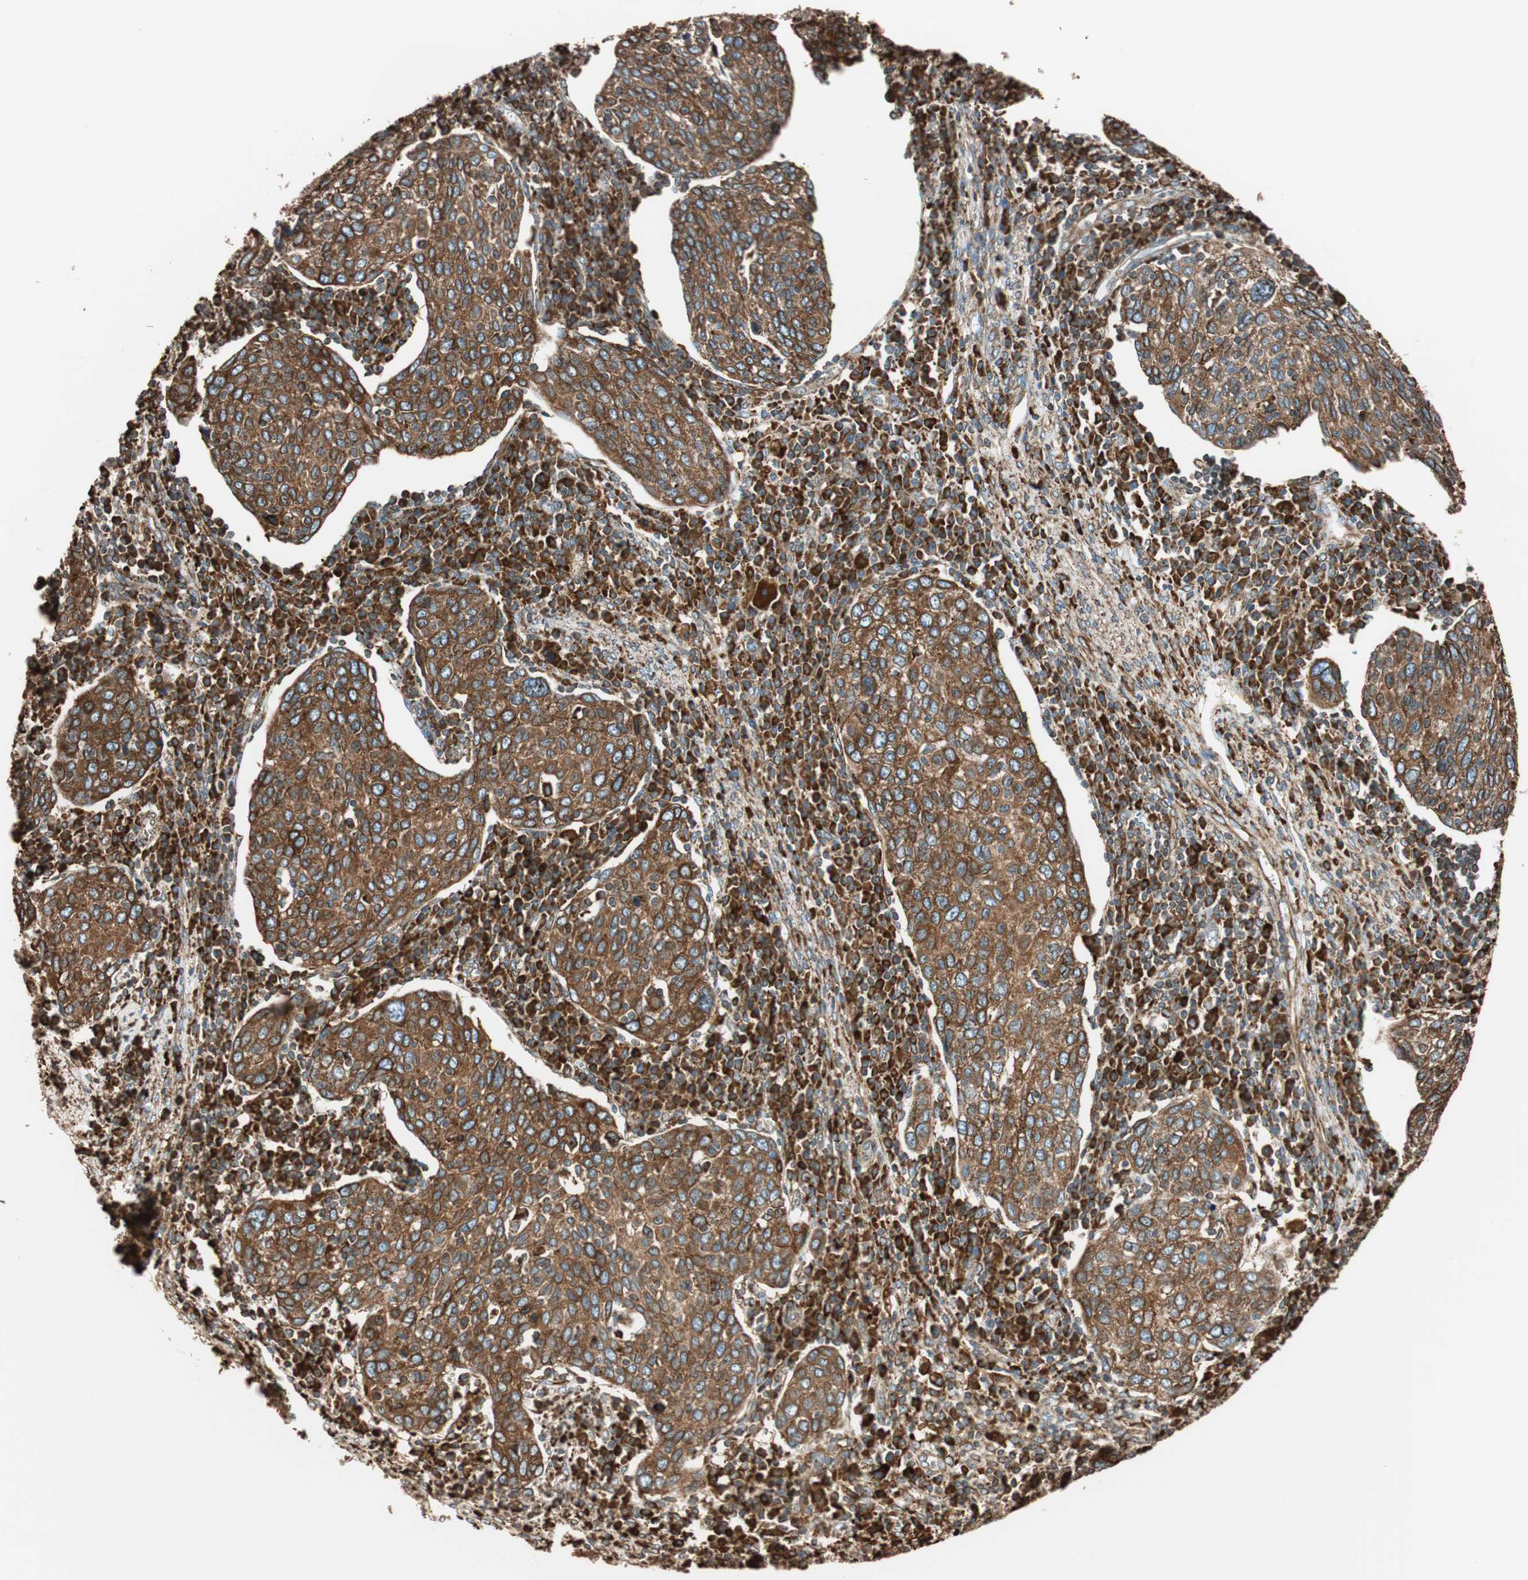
{"staining": {"intensity": "strong", "quantity": ">75%", "location": "cytoplasmic/membranous"}, "tissue": "cervical cancer", "cell_type": "Tumor cells", "image_type": "cancer", "snomed": [{"axis": "morphology", "description": "Squamous cell carcinoma, NOS"}, {"axis": "topography", "description": "Cervix"}], "caption": "Immunohistochemical staining of human cervical squamous cell carcinoma displays strong cytoplasmic/membranous protein expression in about >75% of tumor cells.", "gene": "PRKCSH", "patient": {"sex": "female", "age": 40}}